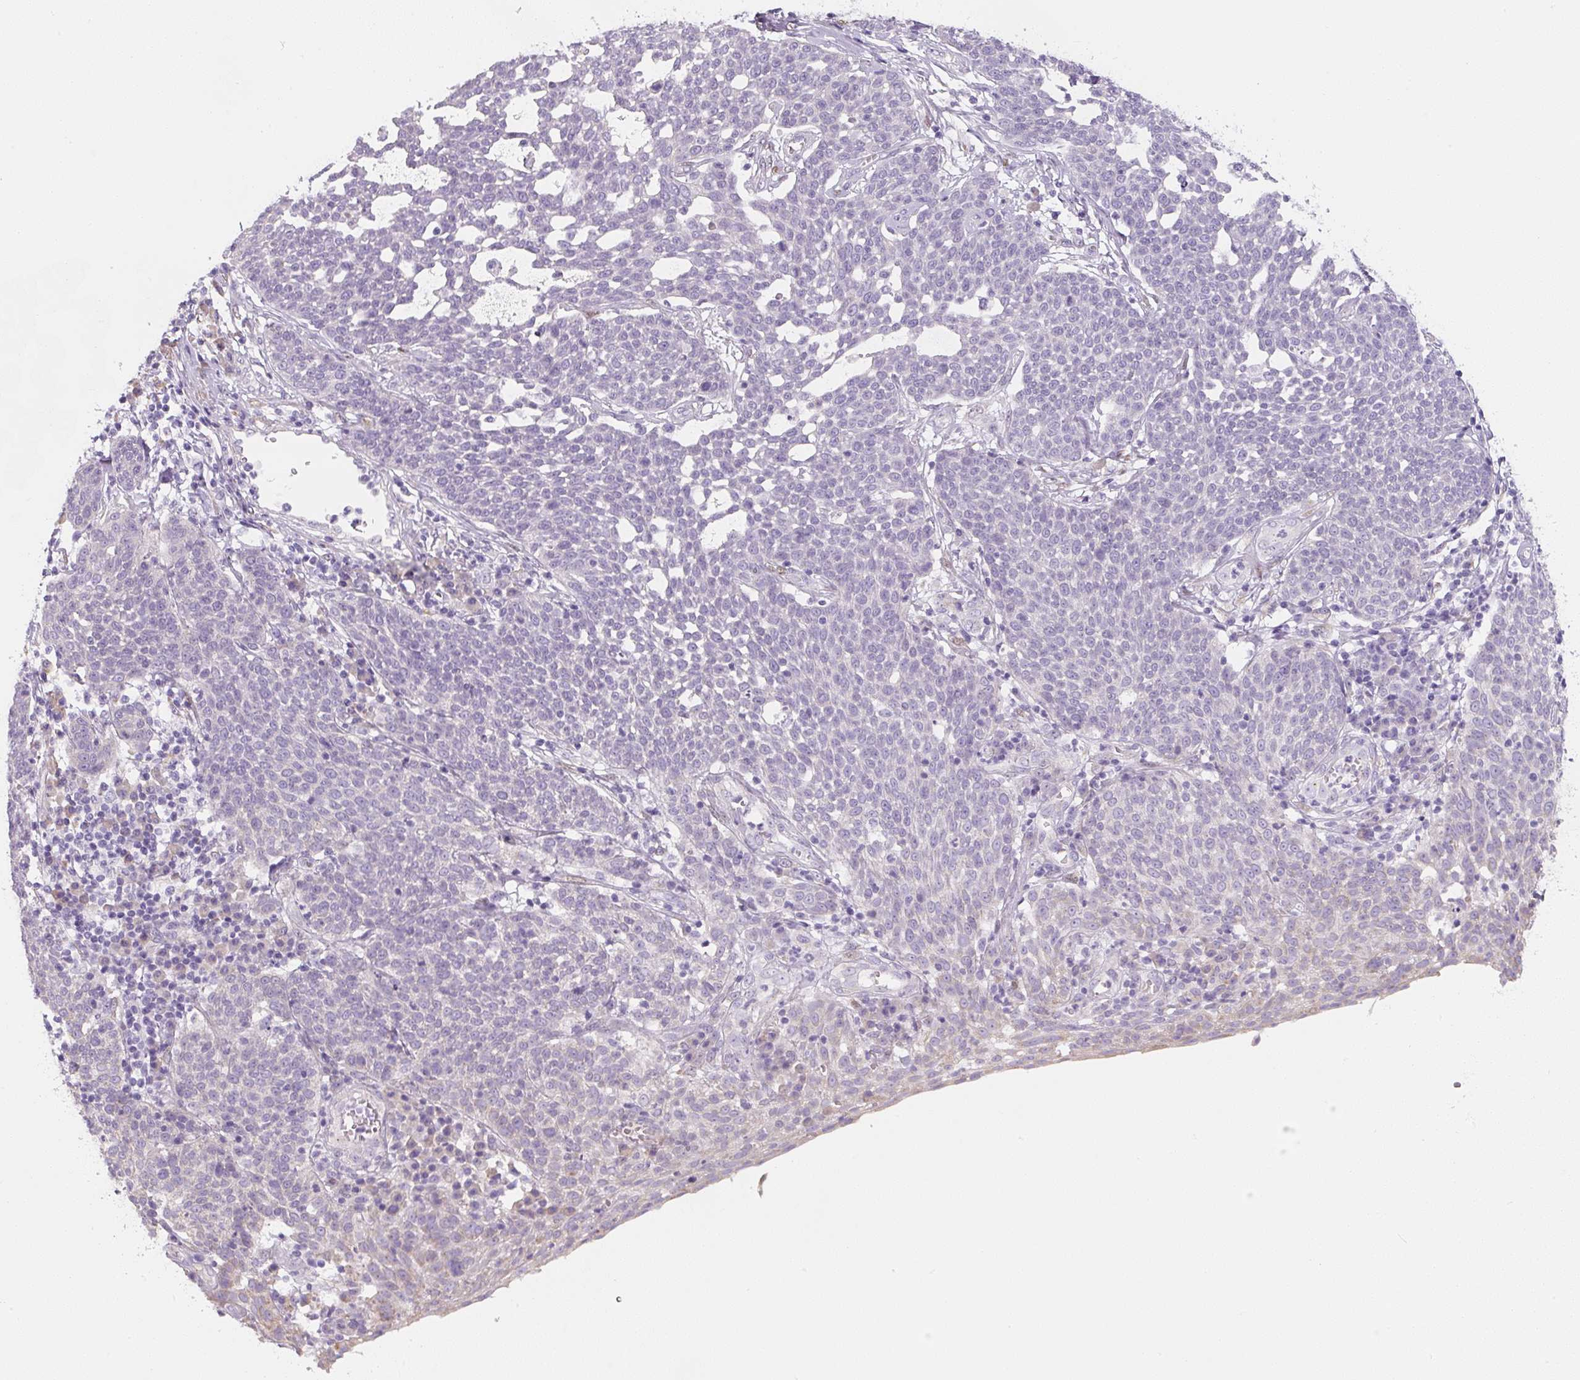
{"staining": {"intensity": "negative", "quantity": "none", "location": "none"}, "tissue": "cervical cancer", "cell_type": "Tumor cells", "image_type": "cancer", "snomed": [{"axis": "morphology", "description": "Squamous cell carcinoma, NOS"}, {"axis": "topography", "description": "Cervix"}], "caption": "This is an immunohistochemistry photomicrograph of cervical cancer (squamous cell carcinoma). There is no staining in tumor cells.", "gene": "PWWP3B", "patient": {"sex": "female", "age": 34}}